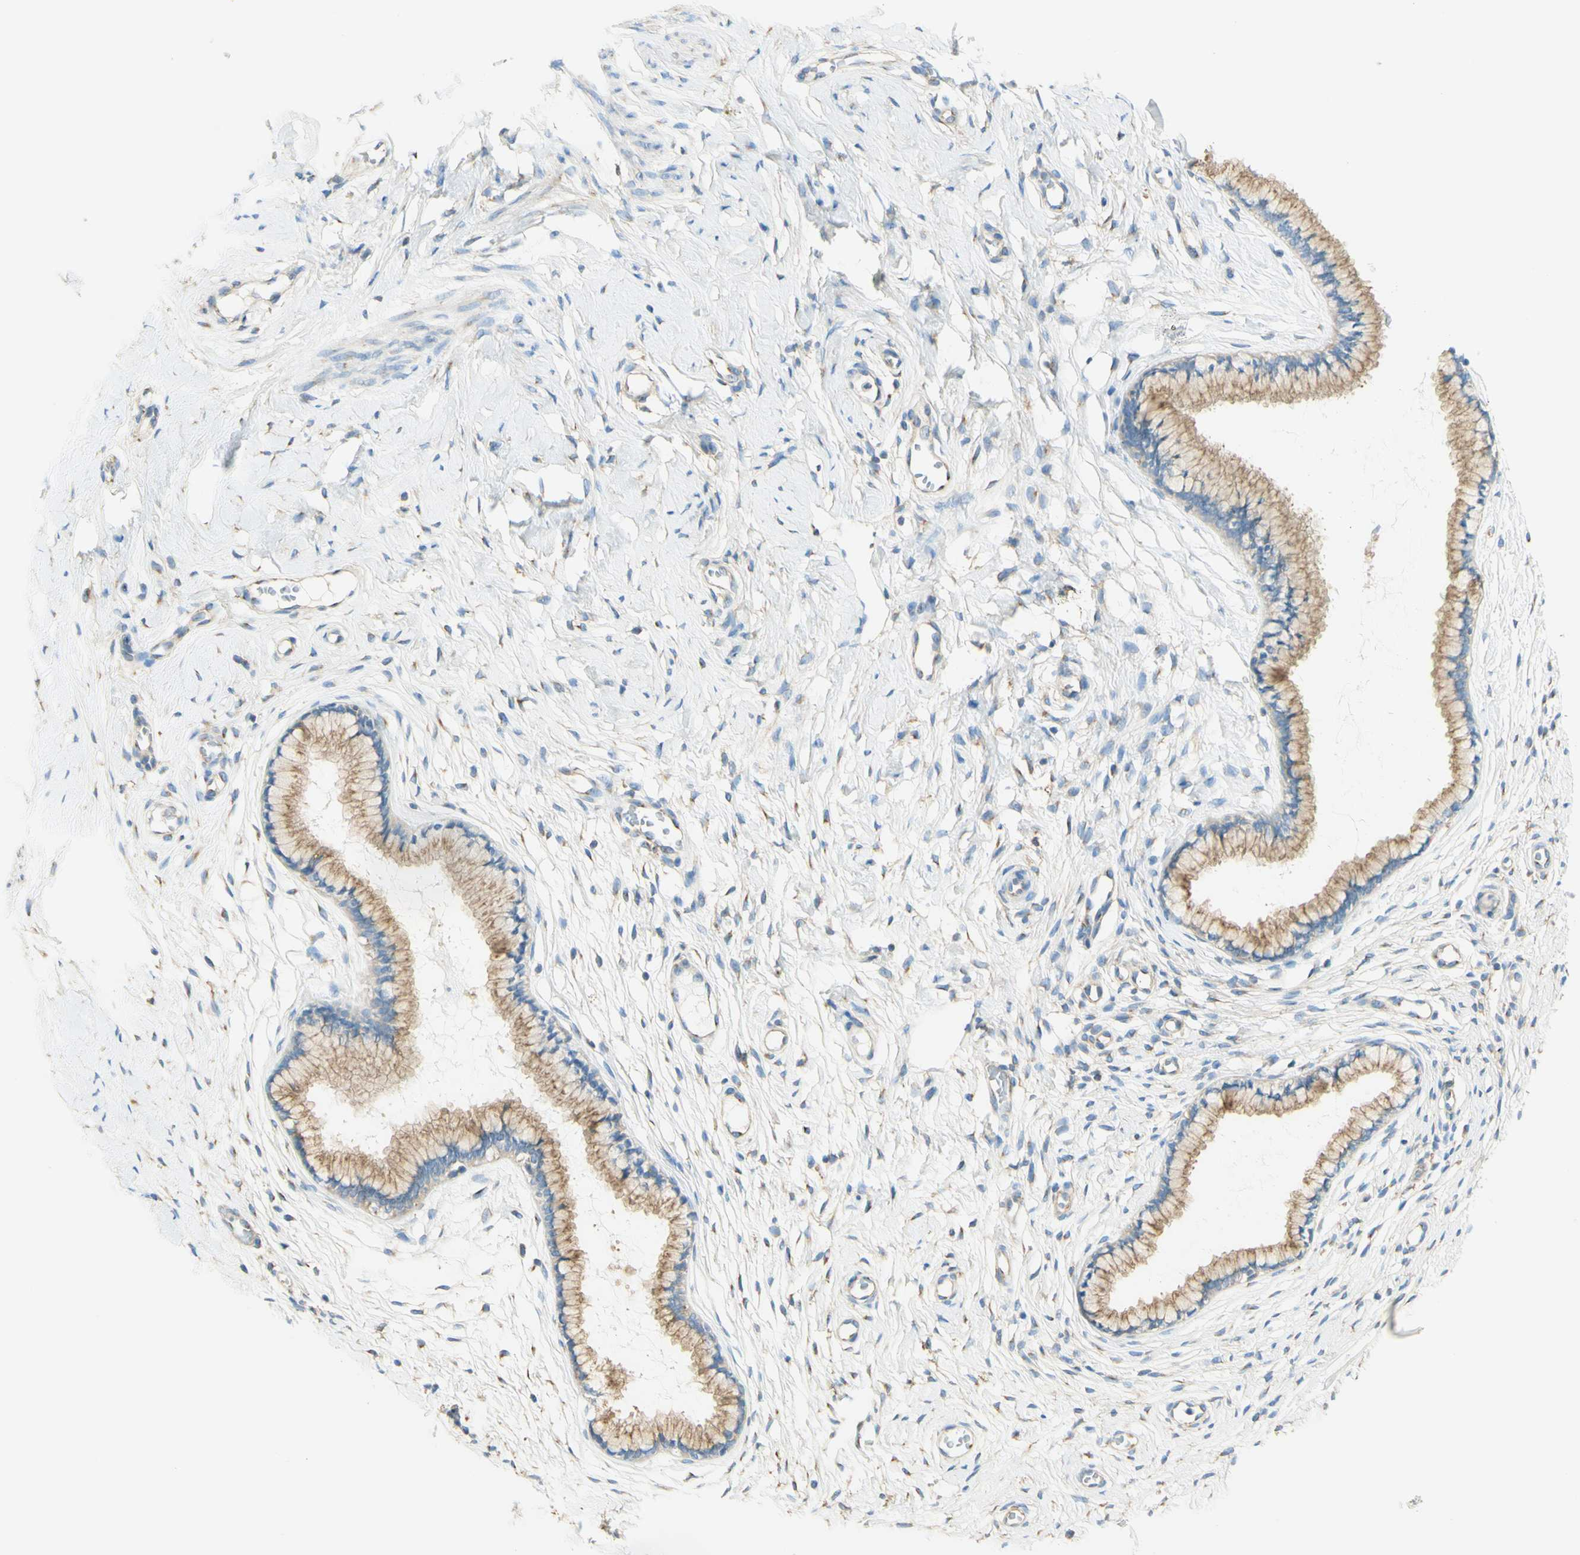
{"staining": {"intensity": "moderate", "quantity": ">75%", "location": "cytoplasmic/membranous"}, "tissue": "cervix", "cell_type": "Glandular cells", "image_type": "normal", "snomed": [{"axis": "morphology", "description": "Normal tissue, NOS"}, {"axis": "topography", "description": "Cervix"}], "caption": "This micrograph demonstrates unremarkable cervix stained with IHC to label a protein in brown. The cytoplasmic/membranous of glandular cells show moderate positivity for the protein. Nuclei are counter-stained blue.", "gene": "CLTC", "patient": {"sex": "female", "age": 65}}